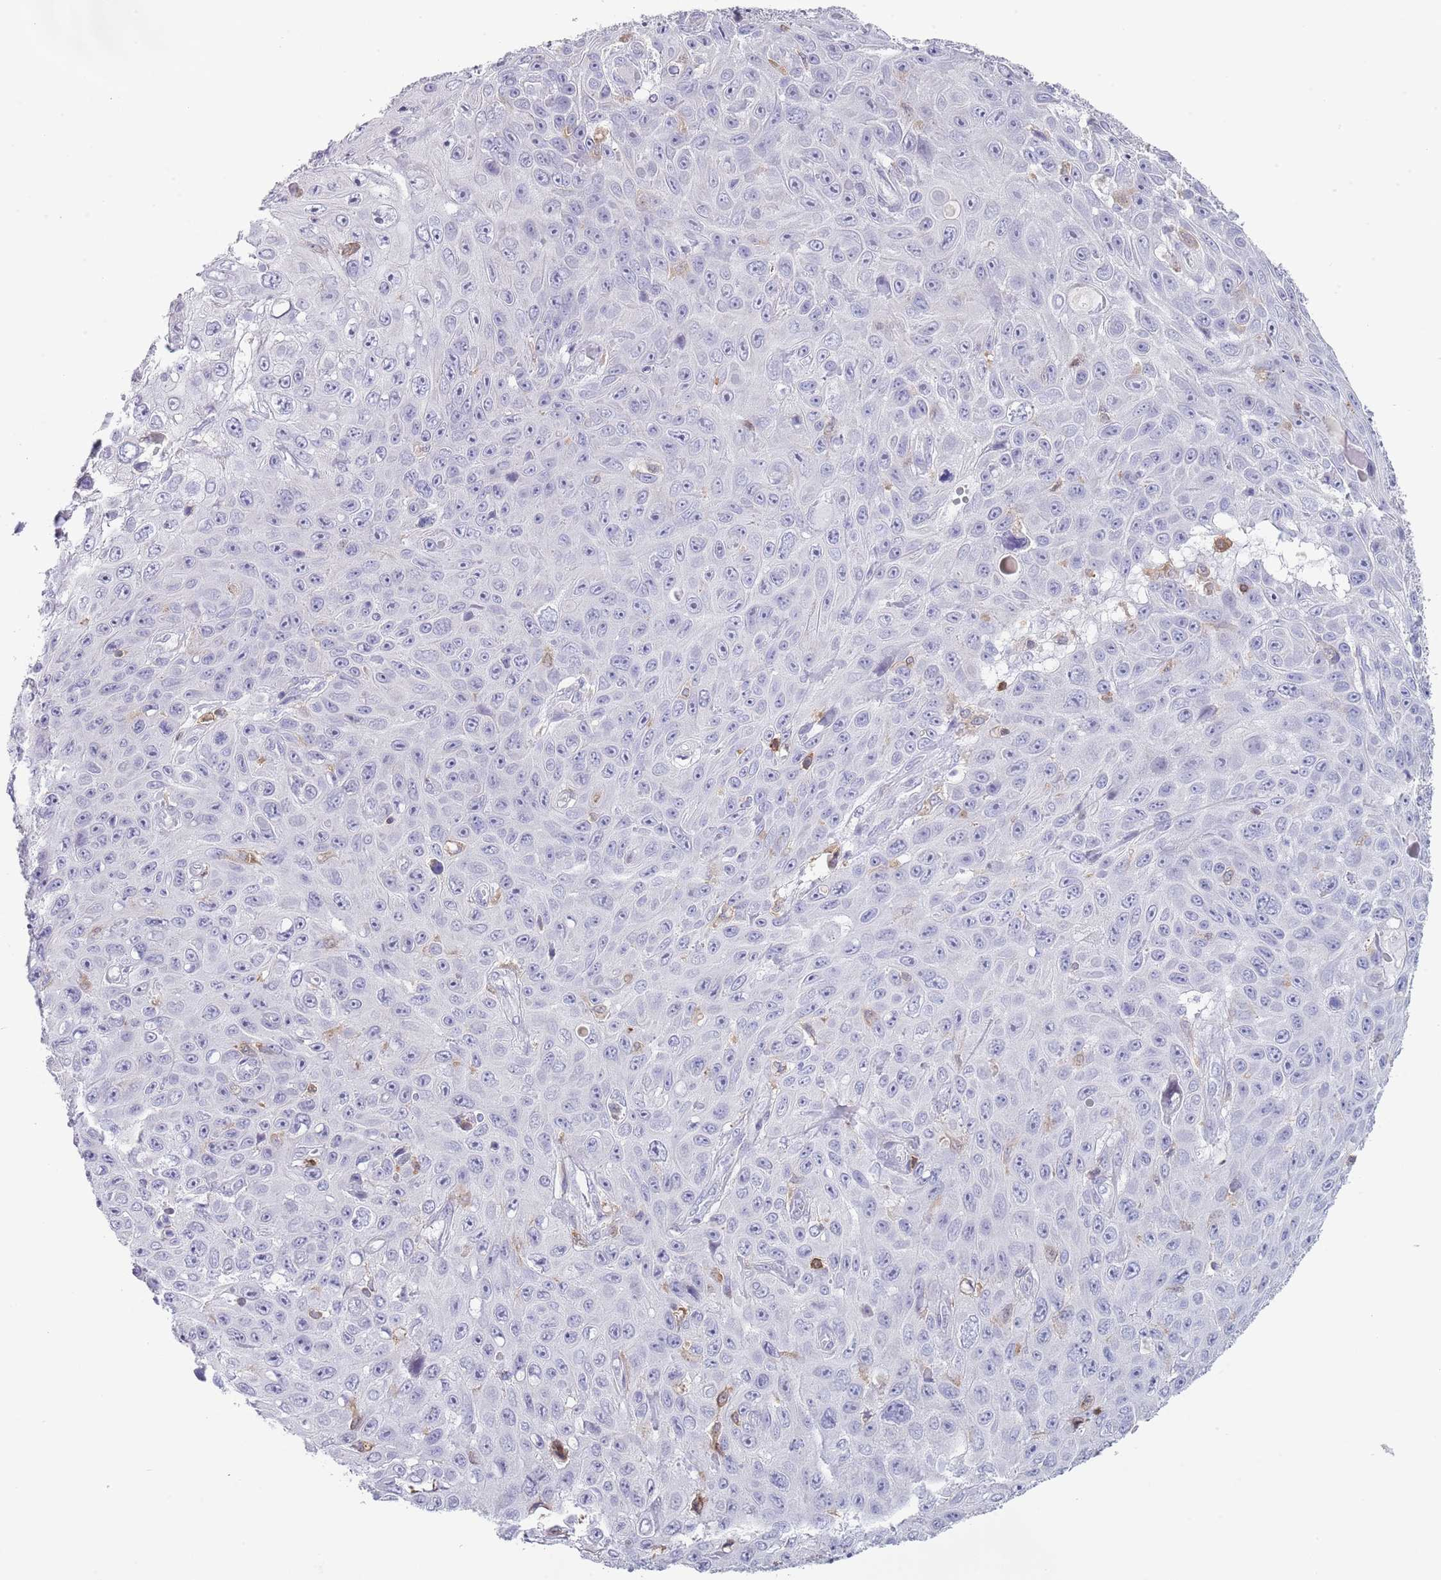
{"staining": {"intensity": "negative", "quantity": "none", "location": "none"}, "tissue": "skin cancer", "cell_type": "Tumor cells", "image_type": "cancer", "snomed": [{"axis": "morphology", "description": "Squamous cell carcinoma, NOS"}, {"axis": "topography", "description": "Skin"}], "caption": "Protein analysis of skin squamous cell carcinoma shows no significant expression in tumor cells.", "gene": "LPXN", "patient": {"sex": "male", "age": 82}}